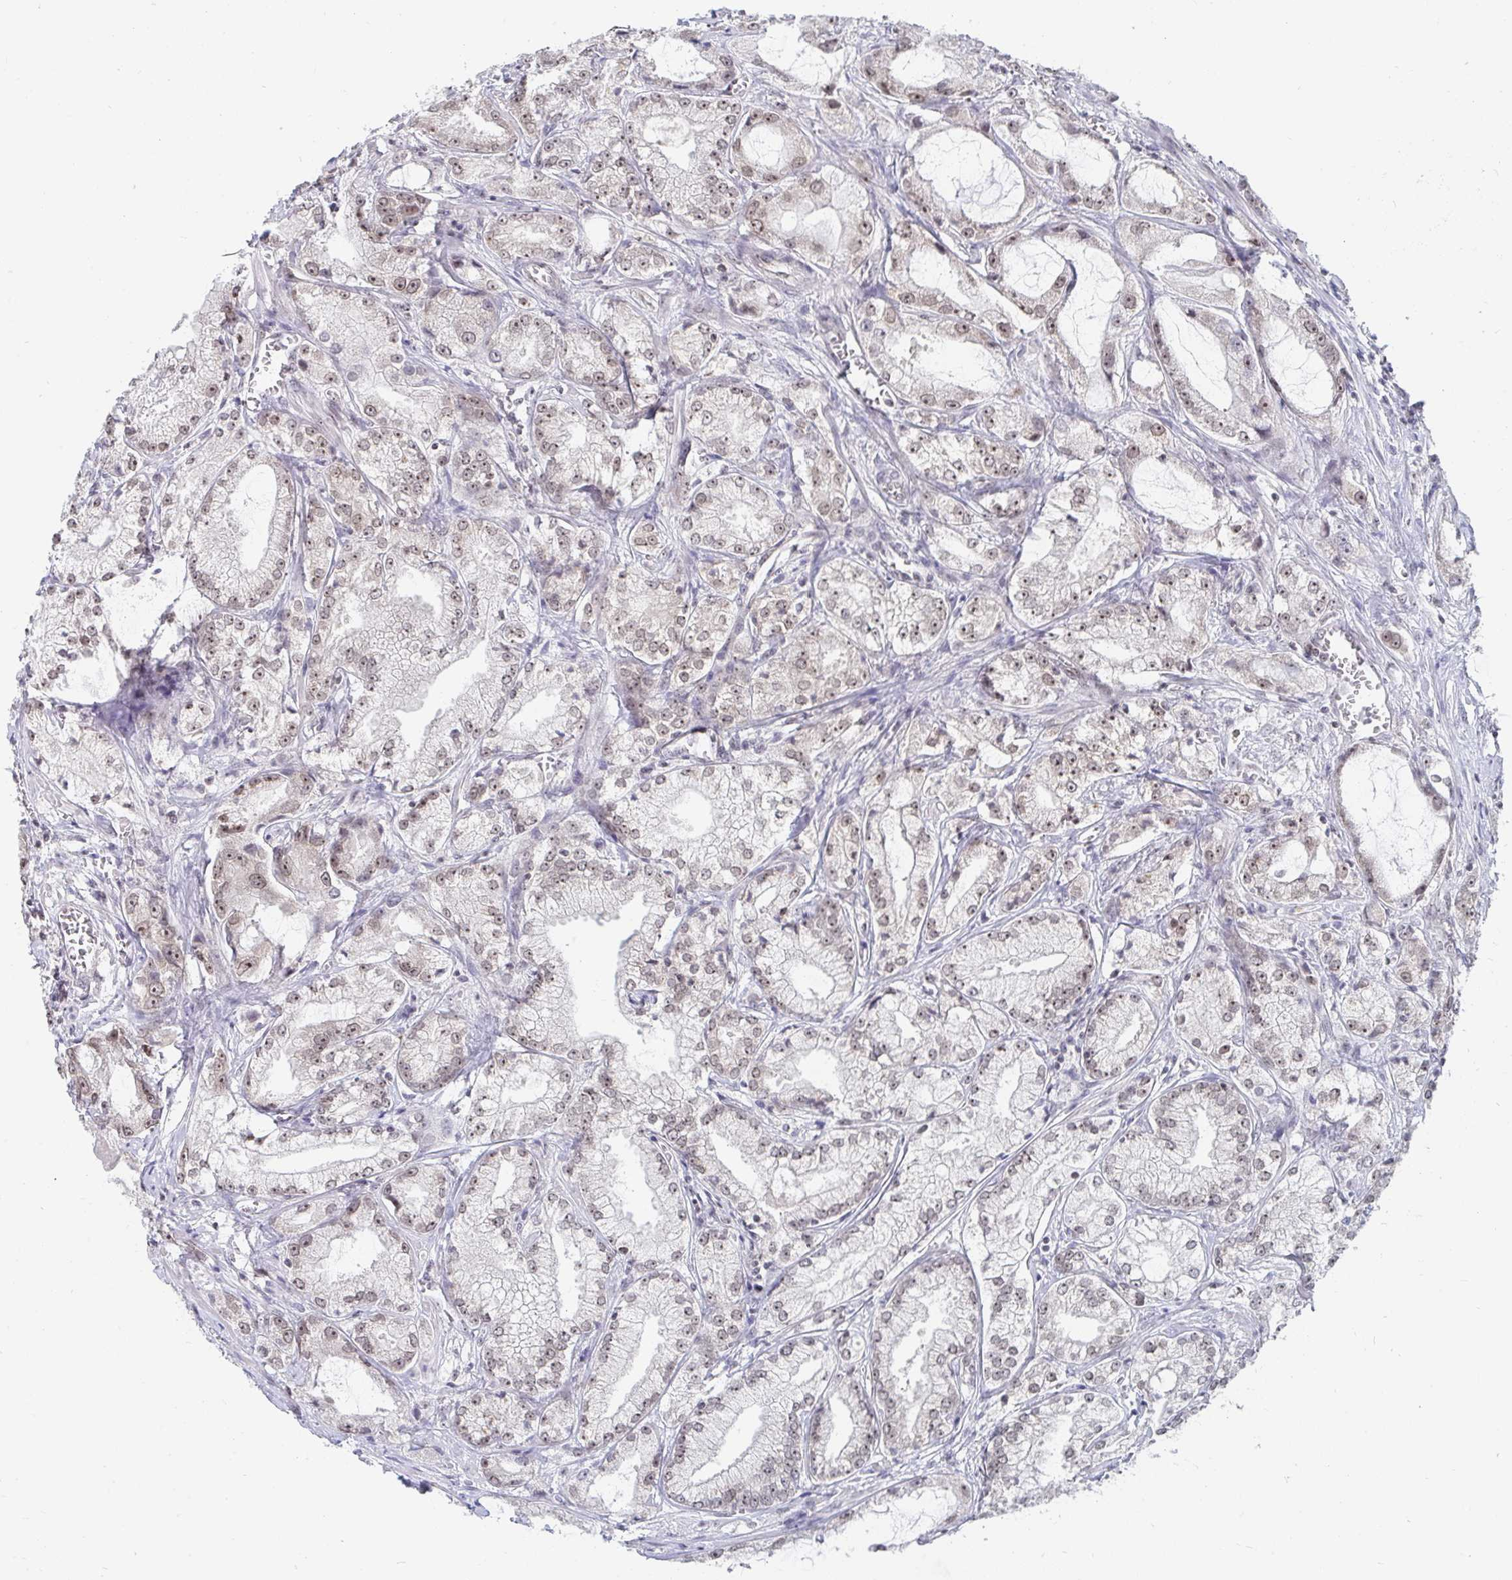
{"staining": {"intensity": "weak", "quantity": "25%-75%", "location": "nuclear"}, "tissue": "prostate cancer", "cell_type": "Tumor cells", "image_type": "cancer", "snomed": [{"axis": "morphology", "description": "Adenocarcinoma, High grade"}, {"axis": "topography", "description": "Prostate"}], "caption": "IHC image of neoplastic tissue: human prostate cancer stained using immunohistochemistry (IHC) demonstrates low levels of weak protein expression localized specifically in the nuclear of tumor cells, appearing as a nuclear brown color.", "gene": "TRIP12", "patient": {"sex": "male", "age": 64}}